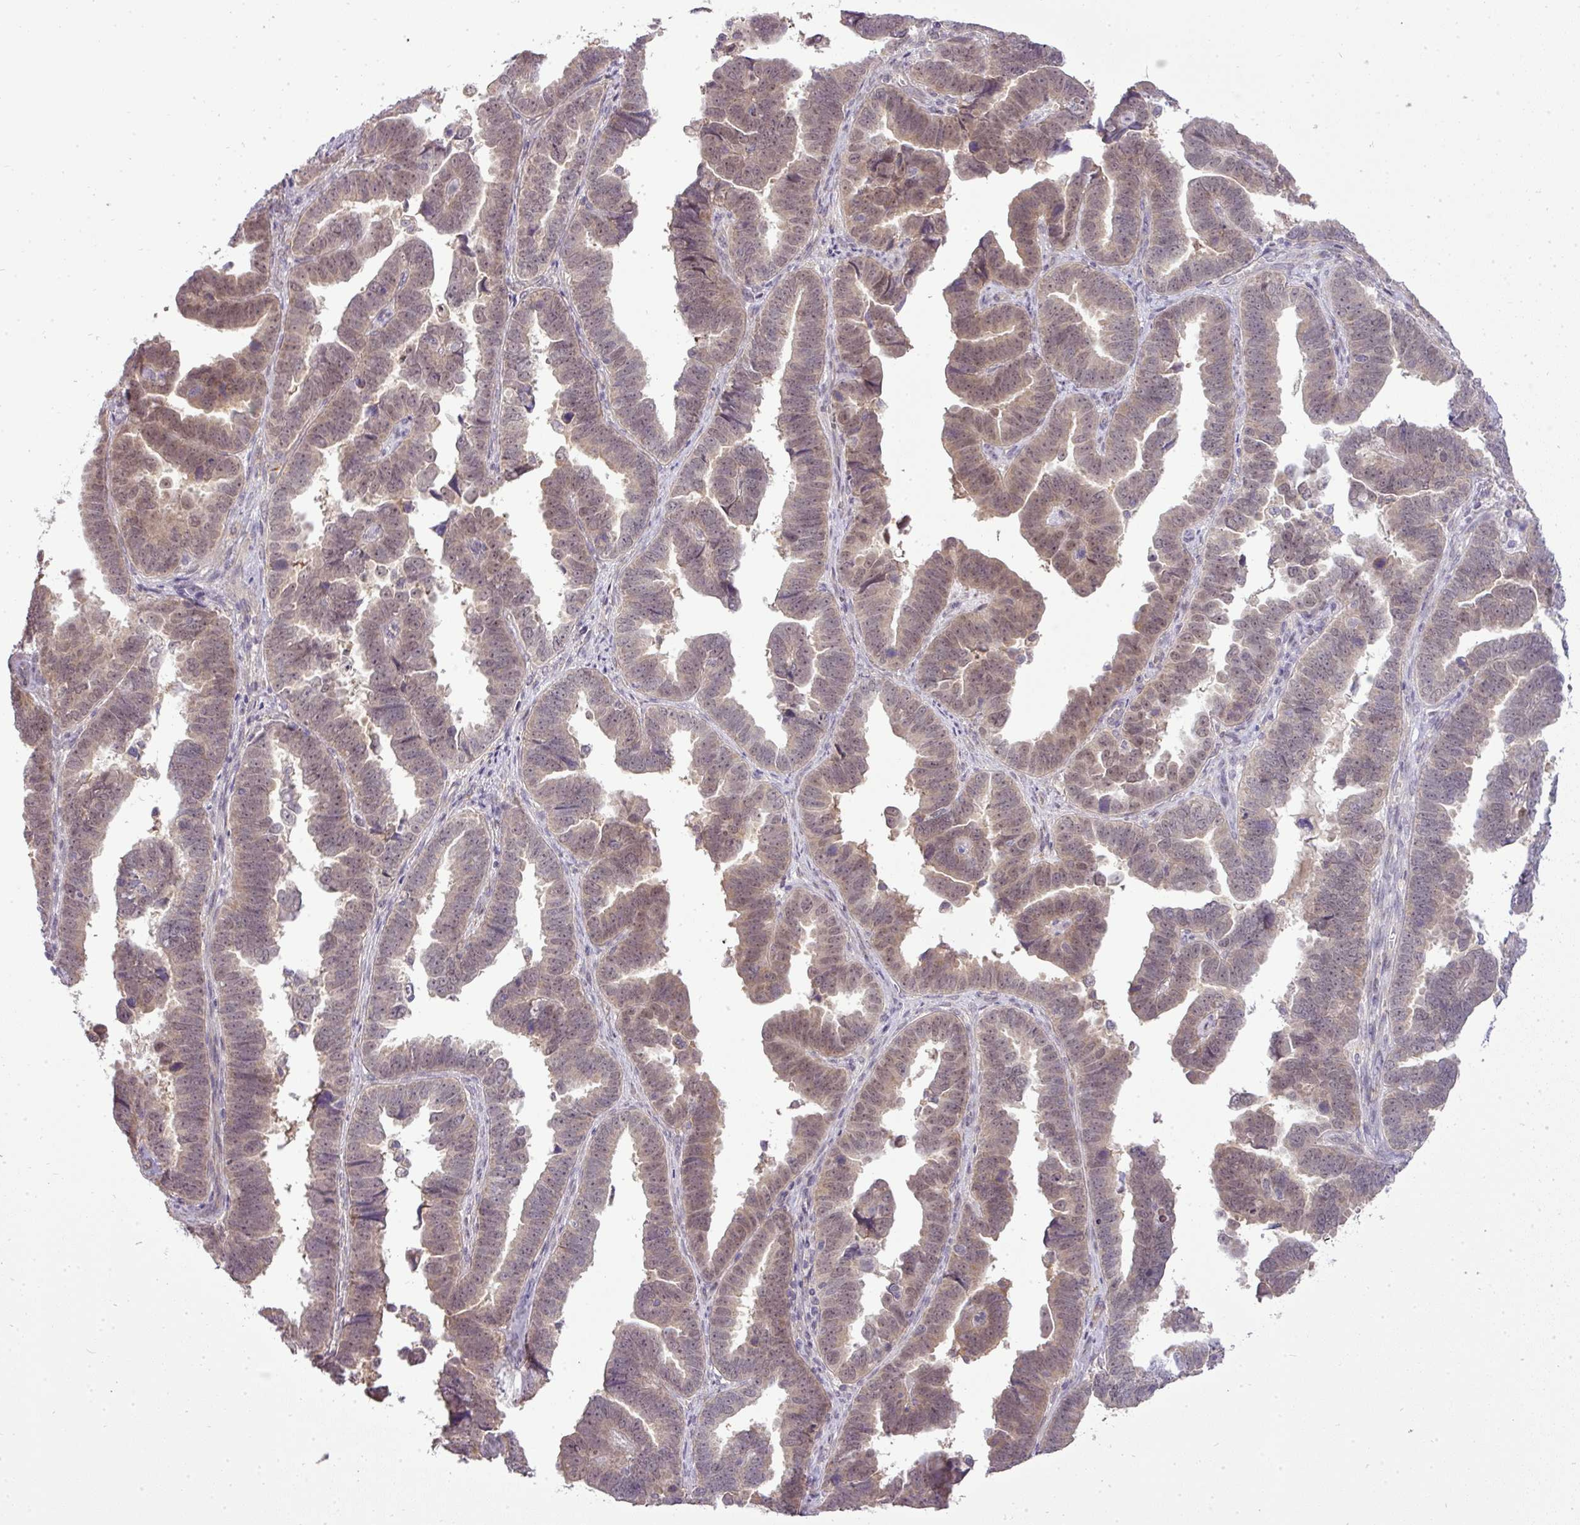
{"staining": {"intensity": "weak", "quantity": ">75%", "location": "cytoplasmic/membranous"}, "tissue": "endometrial cancer", "cell_type": "Tumor cells", "image_type": "cancer", "snomed": [{"axis": "morphology", "description": "Adenocarcinoma, NOS"}, {"axis": "topography", "description": "Endometrium"}], "caption": "Adenocarcinoma (endometrial) stained for a protein shows weak cytoplasmic/membranous positivity in tumor cells.", "gene": "PDRG1", "patient": {"sex": "female", "age": 75}}